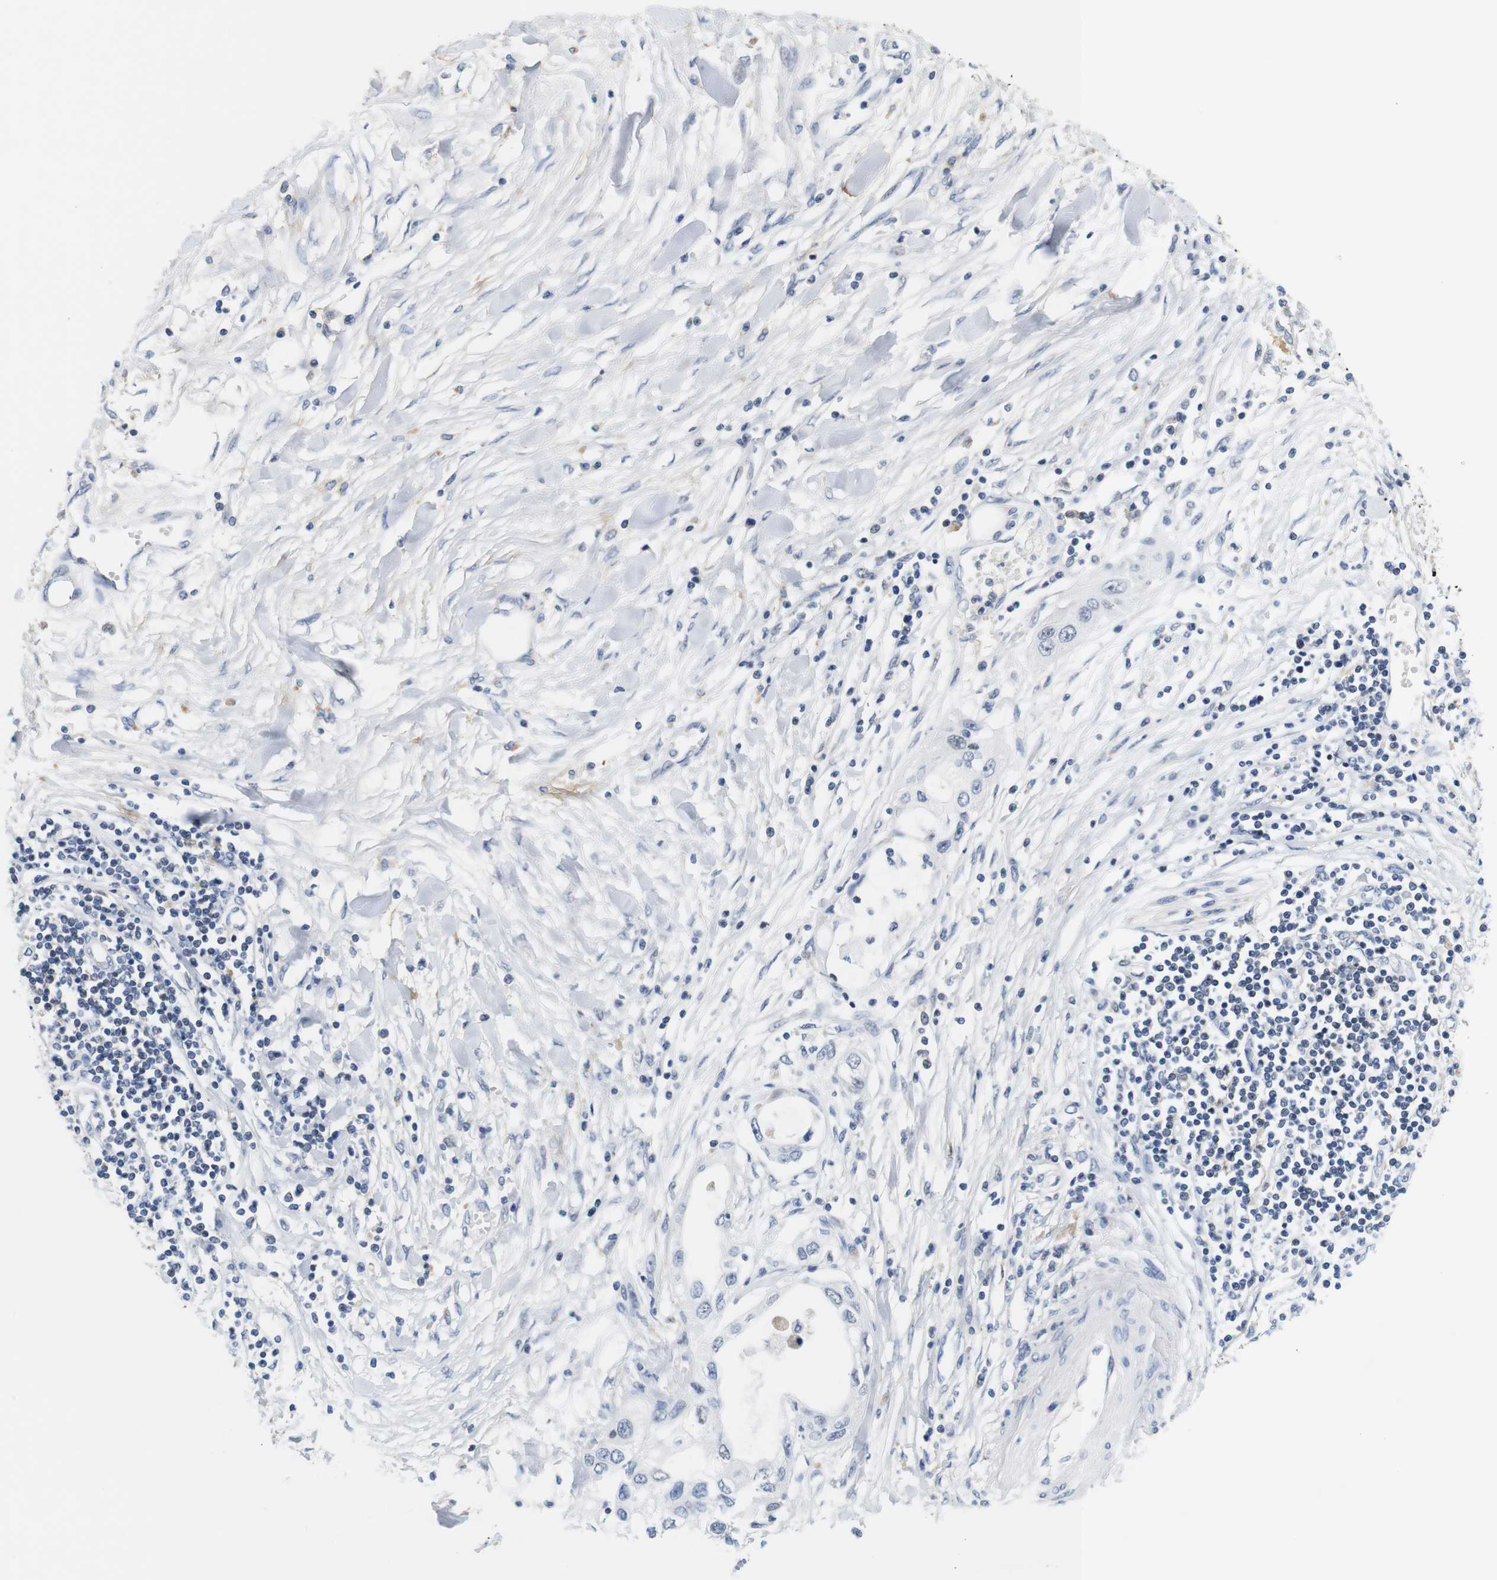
{"staining": {"intensity": "negative", "quantity": "none", "location": "none"}, "tissue": "pancreatic cancer", "cell_type": "Tumor cells", "image_type": "cancer", "snomed": [{"axis": "morphology", "description": "Adenocarcinoma, NOS"}, {"axis": "topography", "description": "Pancreas"}], "caption": "DAB (3,3'-diaminobenzidine) immunohistochemical staining of human pancreatic adenocarcinoma reveals no significant expression in tumor cells.", "gene": "OTOF", "patient": {"sex": "female", "age": 70}}